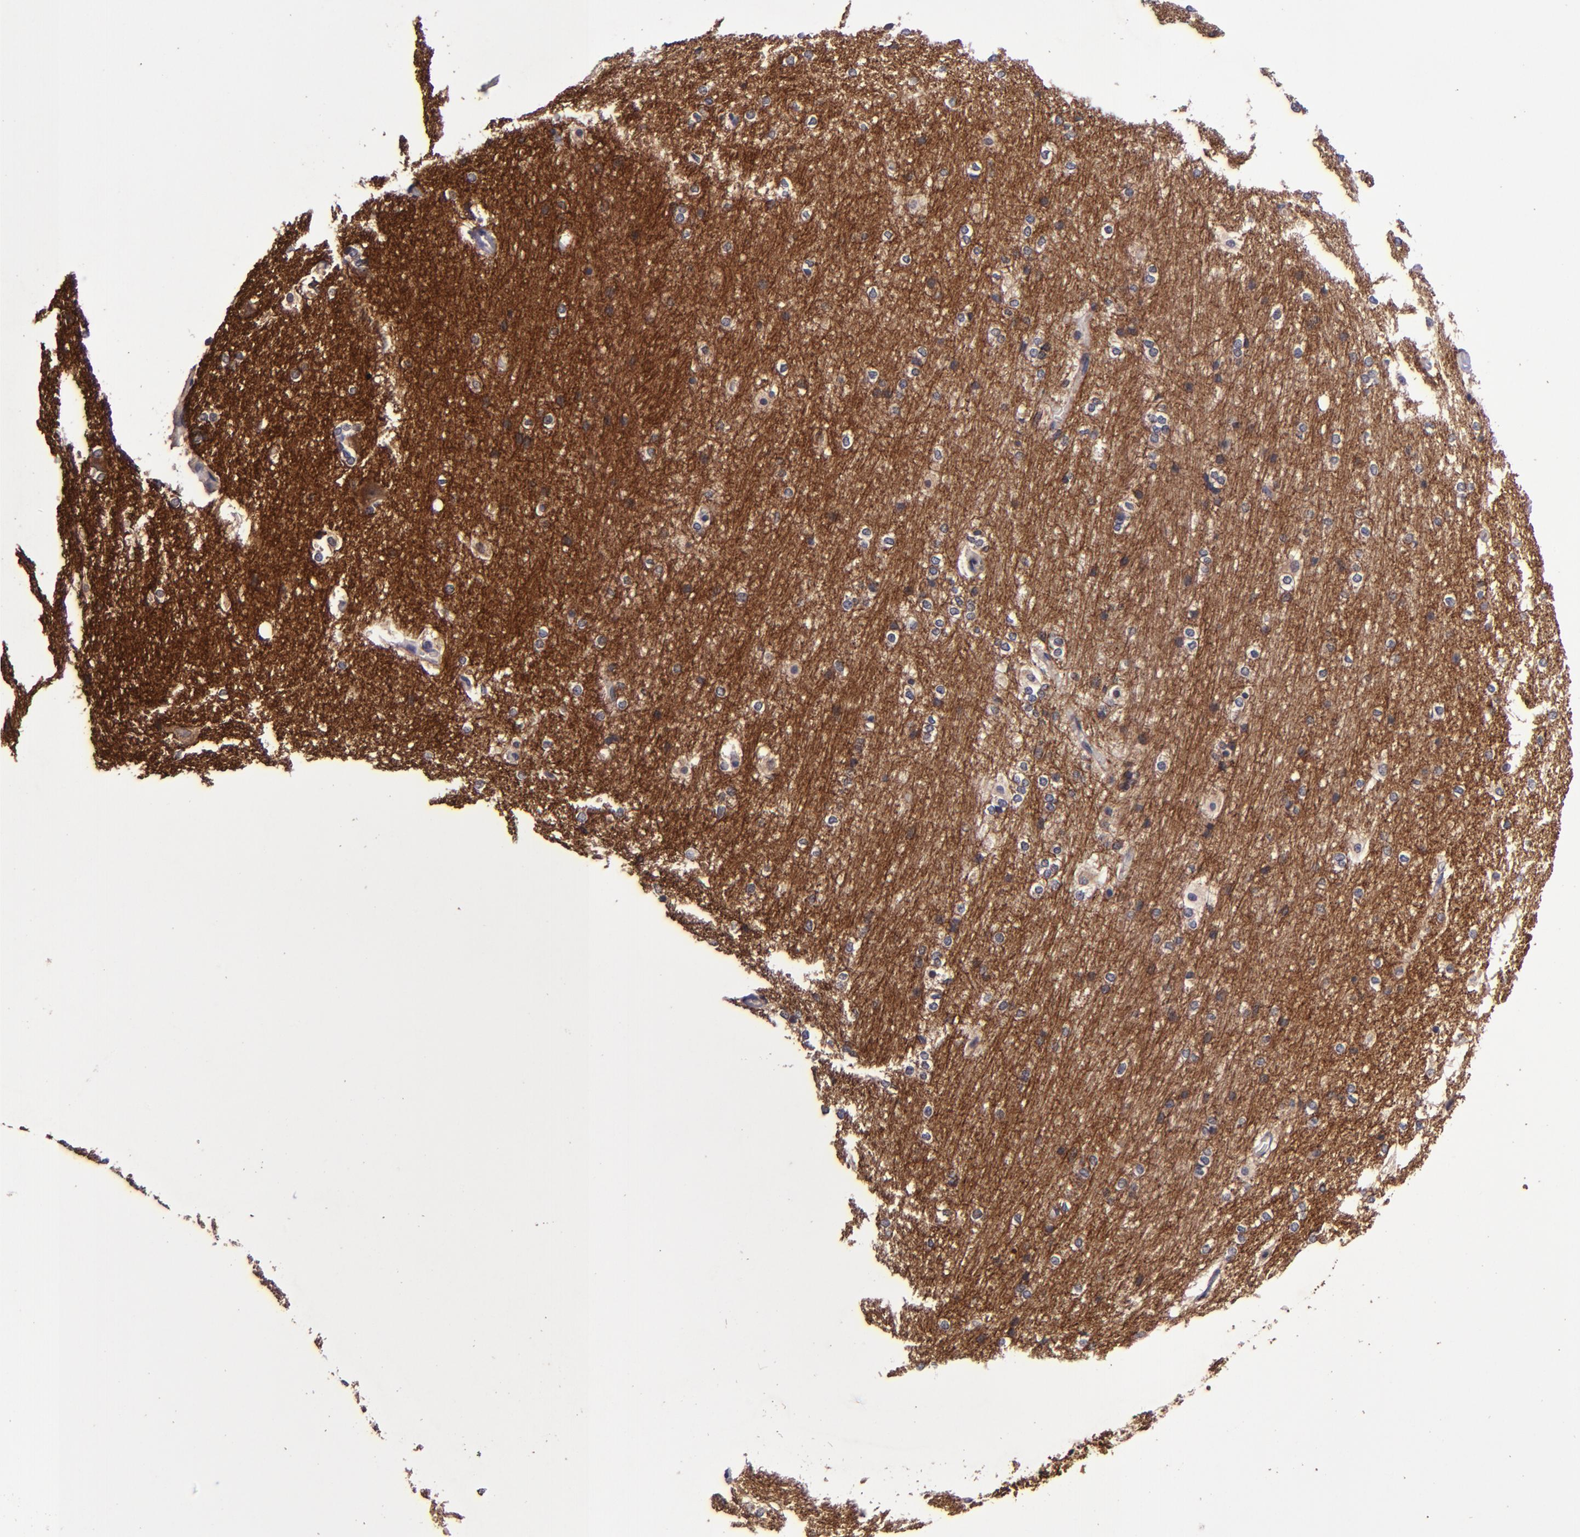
{"staining": {"intensity": "strong", "quantity": "<25%", "location": "cytoplasmic/membranous"}, "tissue": "hippocampus", "cell_type": "Glial cells", "image_type": "normal", "snomed": [{"axis": "morphology", "description": "Normal tissue, NOS"}, {"axis": "topography", "description": "Hippocampus"}], "caption": "Immunohistochemical staining of unremarkable hippocampus demonstrates <25% levels of strong cytoplasmic/membranous protein expression in about <25% of glial cells.", "gene": "SIRPA", "patient": {"sex": "female", "age": 19}}